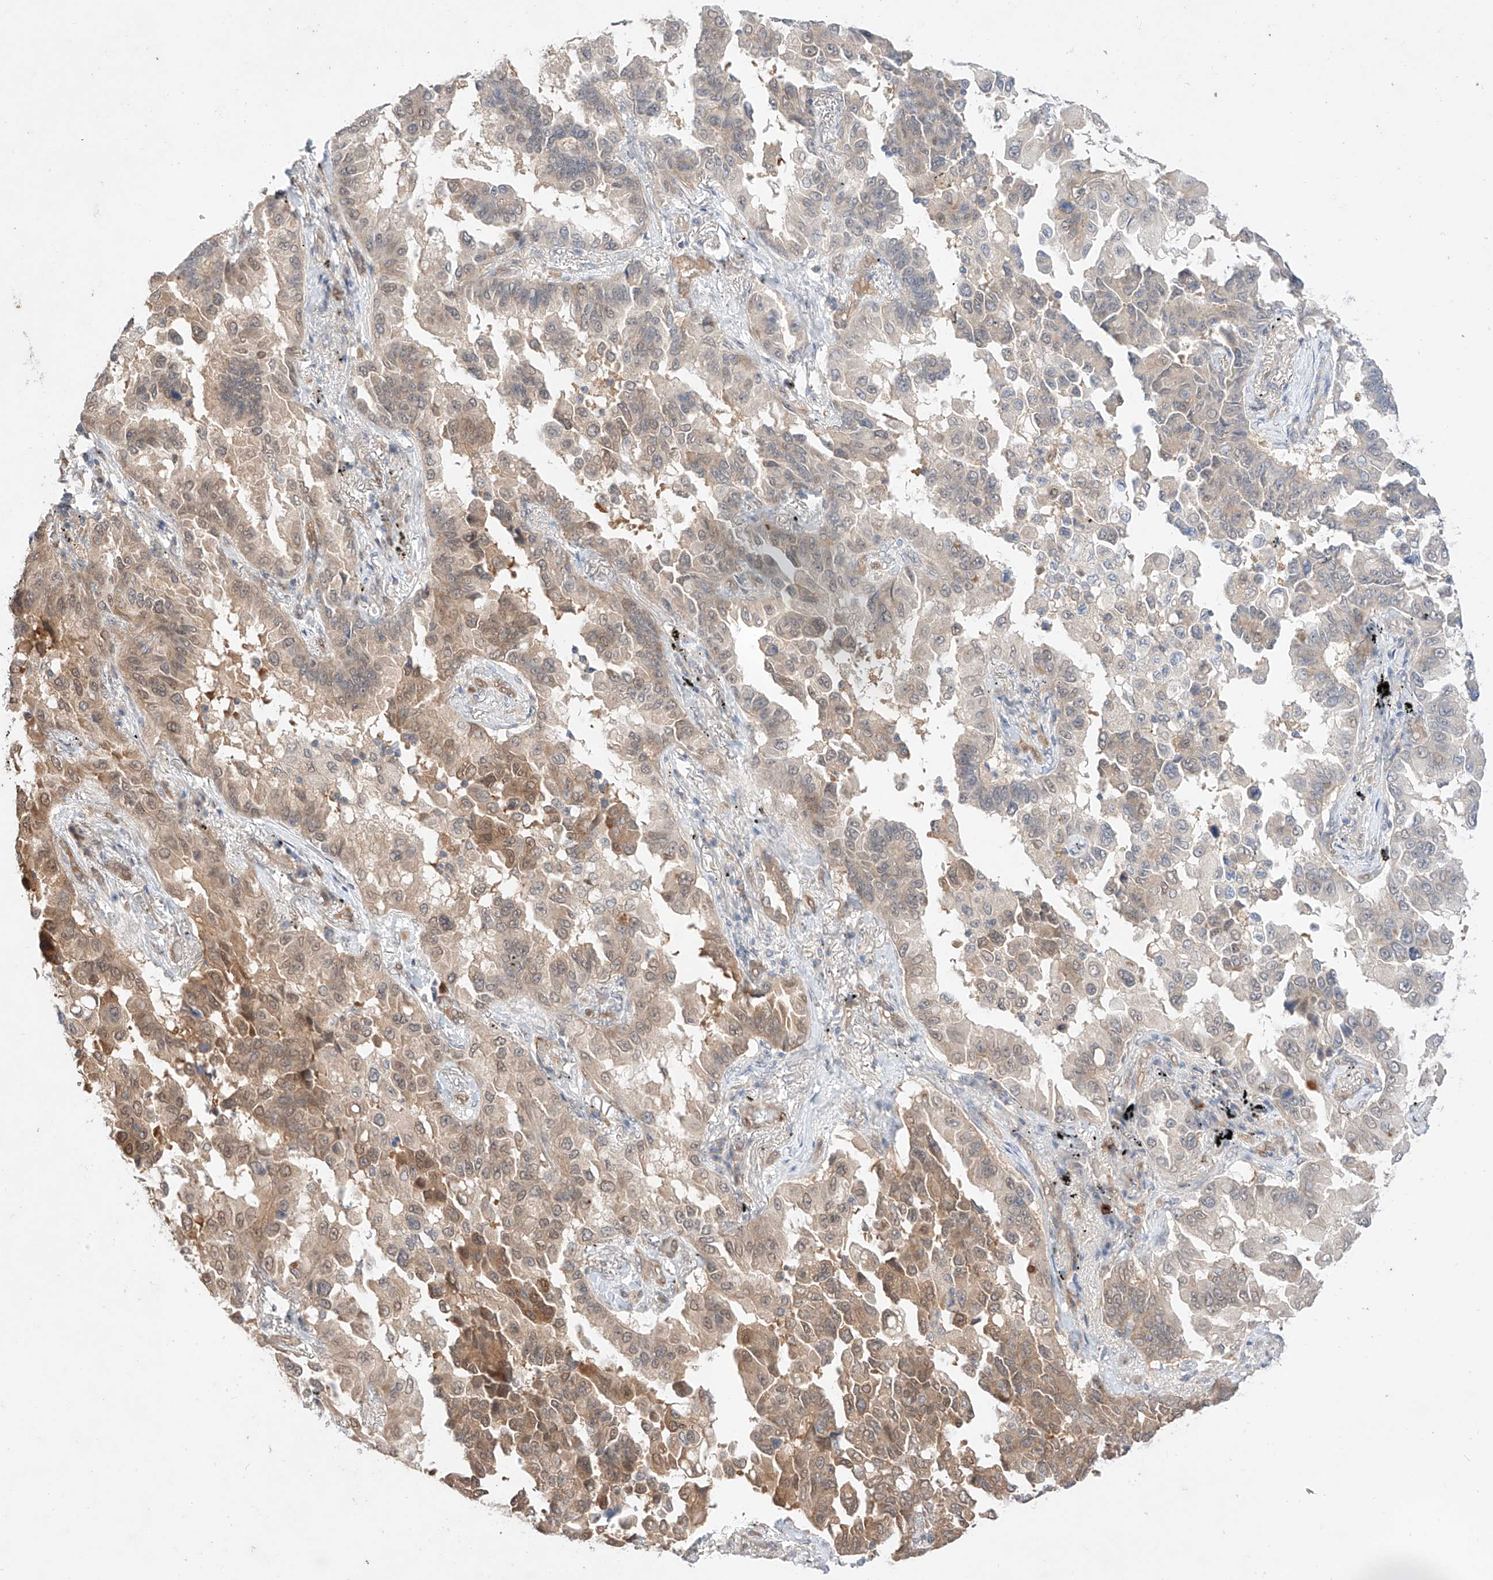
{"staining": {"intensity": "weak", "quantity": "25%-75%", "location": "cytoplasmic/membranous,nuclear"}, "tissue": "lung cancer", "cell_type": "Tumor cells", "image_type": "cancer", "snomed": [{"axis": "morphology", "description": "Adenocarcinoma, NOS"}, {"axis": "topography", "description": "Lung"}], "caption": "Immunohistochemical staining of human lung cancer demonstrates low levels of weak cytoplasmic/membranous and nuclear protein expression in about 25%-75% of tumor cells.", "gene": "ZNF124", "patient": {"sex": "female", "age": 67}}